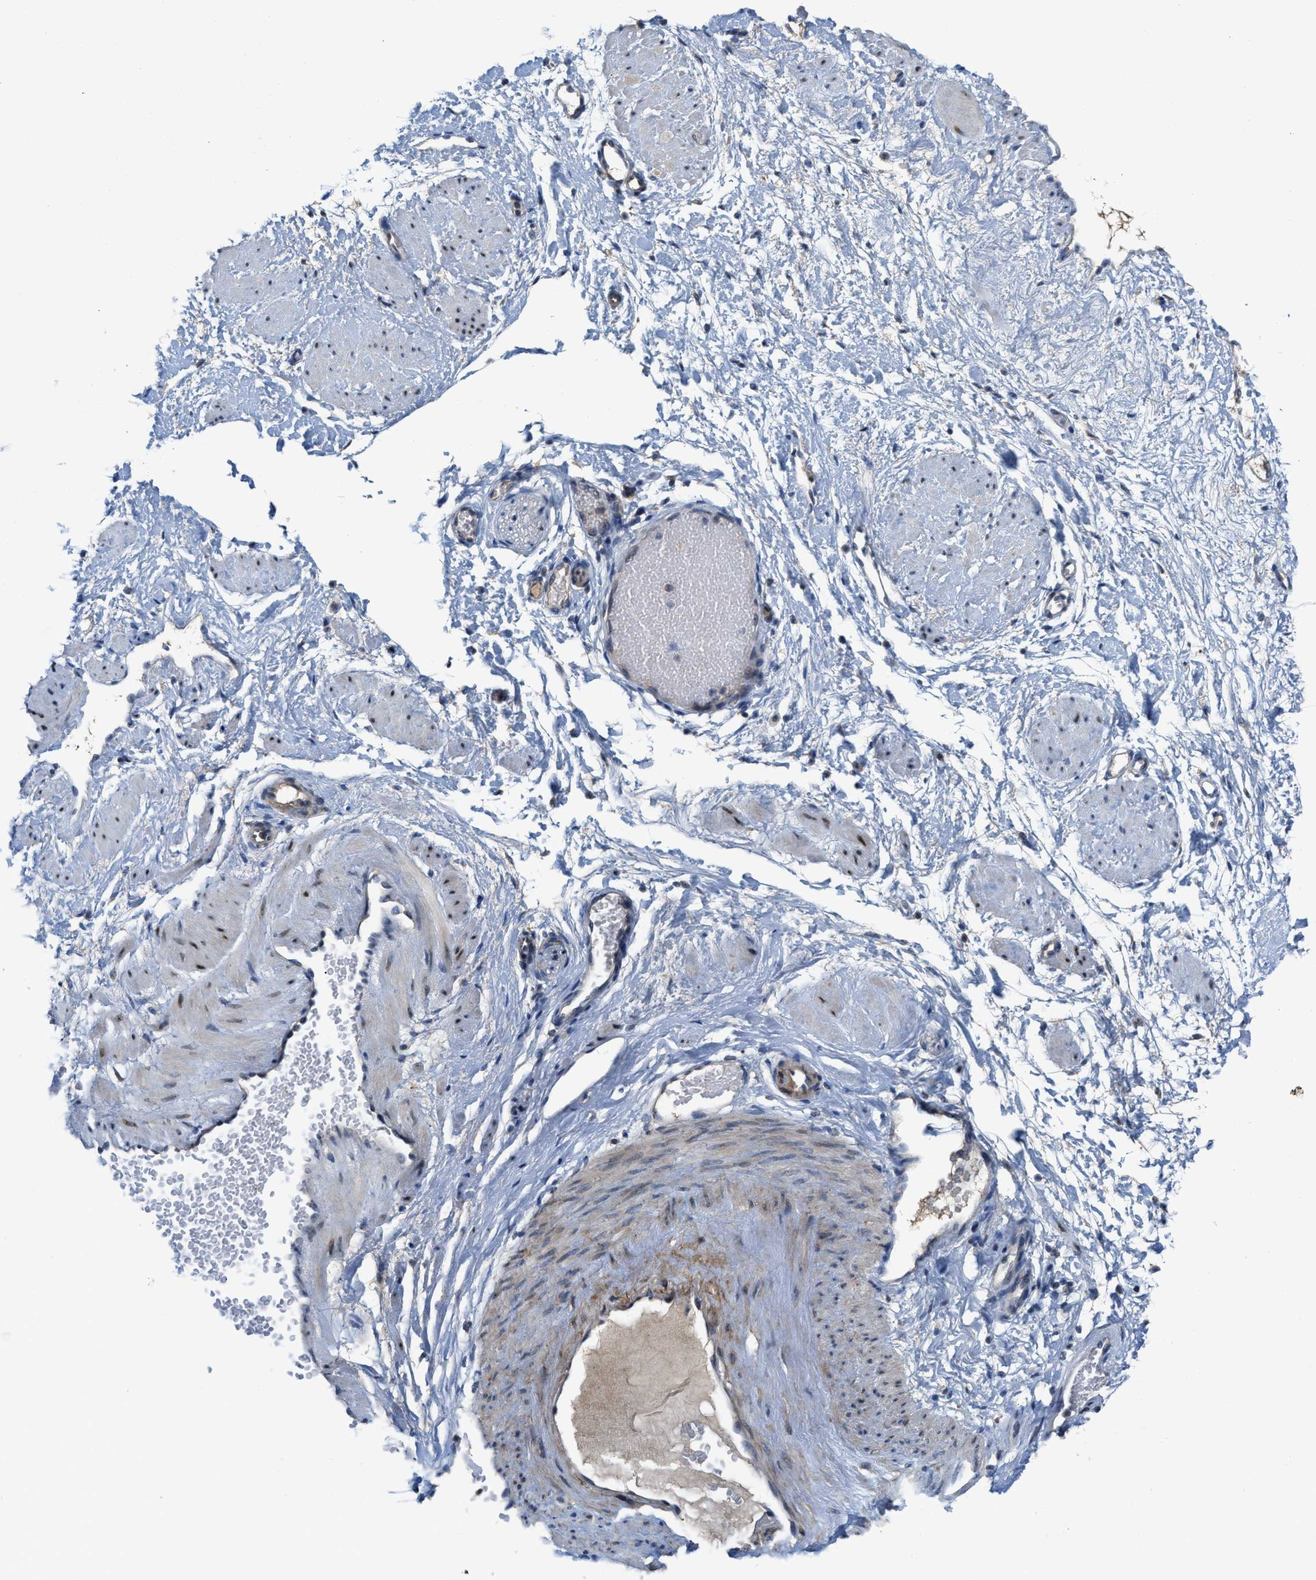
{"staining": {"intensity": "moderate", "quantity": ">75%", "location": "nuclear"}, "tissue": "adipose tissue", "cell_type": "Adipocytes", "image_type": "normal", "snomed": [{"axis": "morphology", "description": "Normal tissue, NOS"}, {"axis": "topography", "description": "Soft tissue"}], "caption": "Normal adipose tissue demonstrates moderate nuclear positivity in approximately >75% of adipocytes, visualized by immunohistochemistry.", "gene": "ZNF783", "patient": {"sex": "male", "age": 72}}